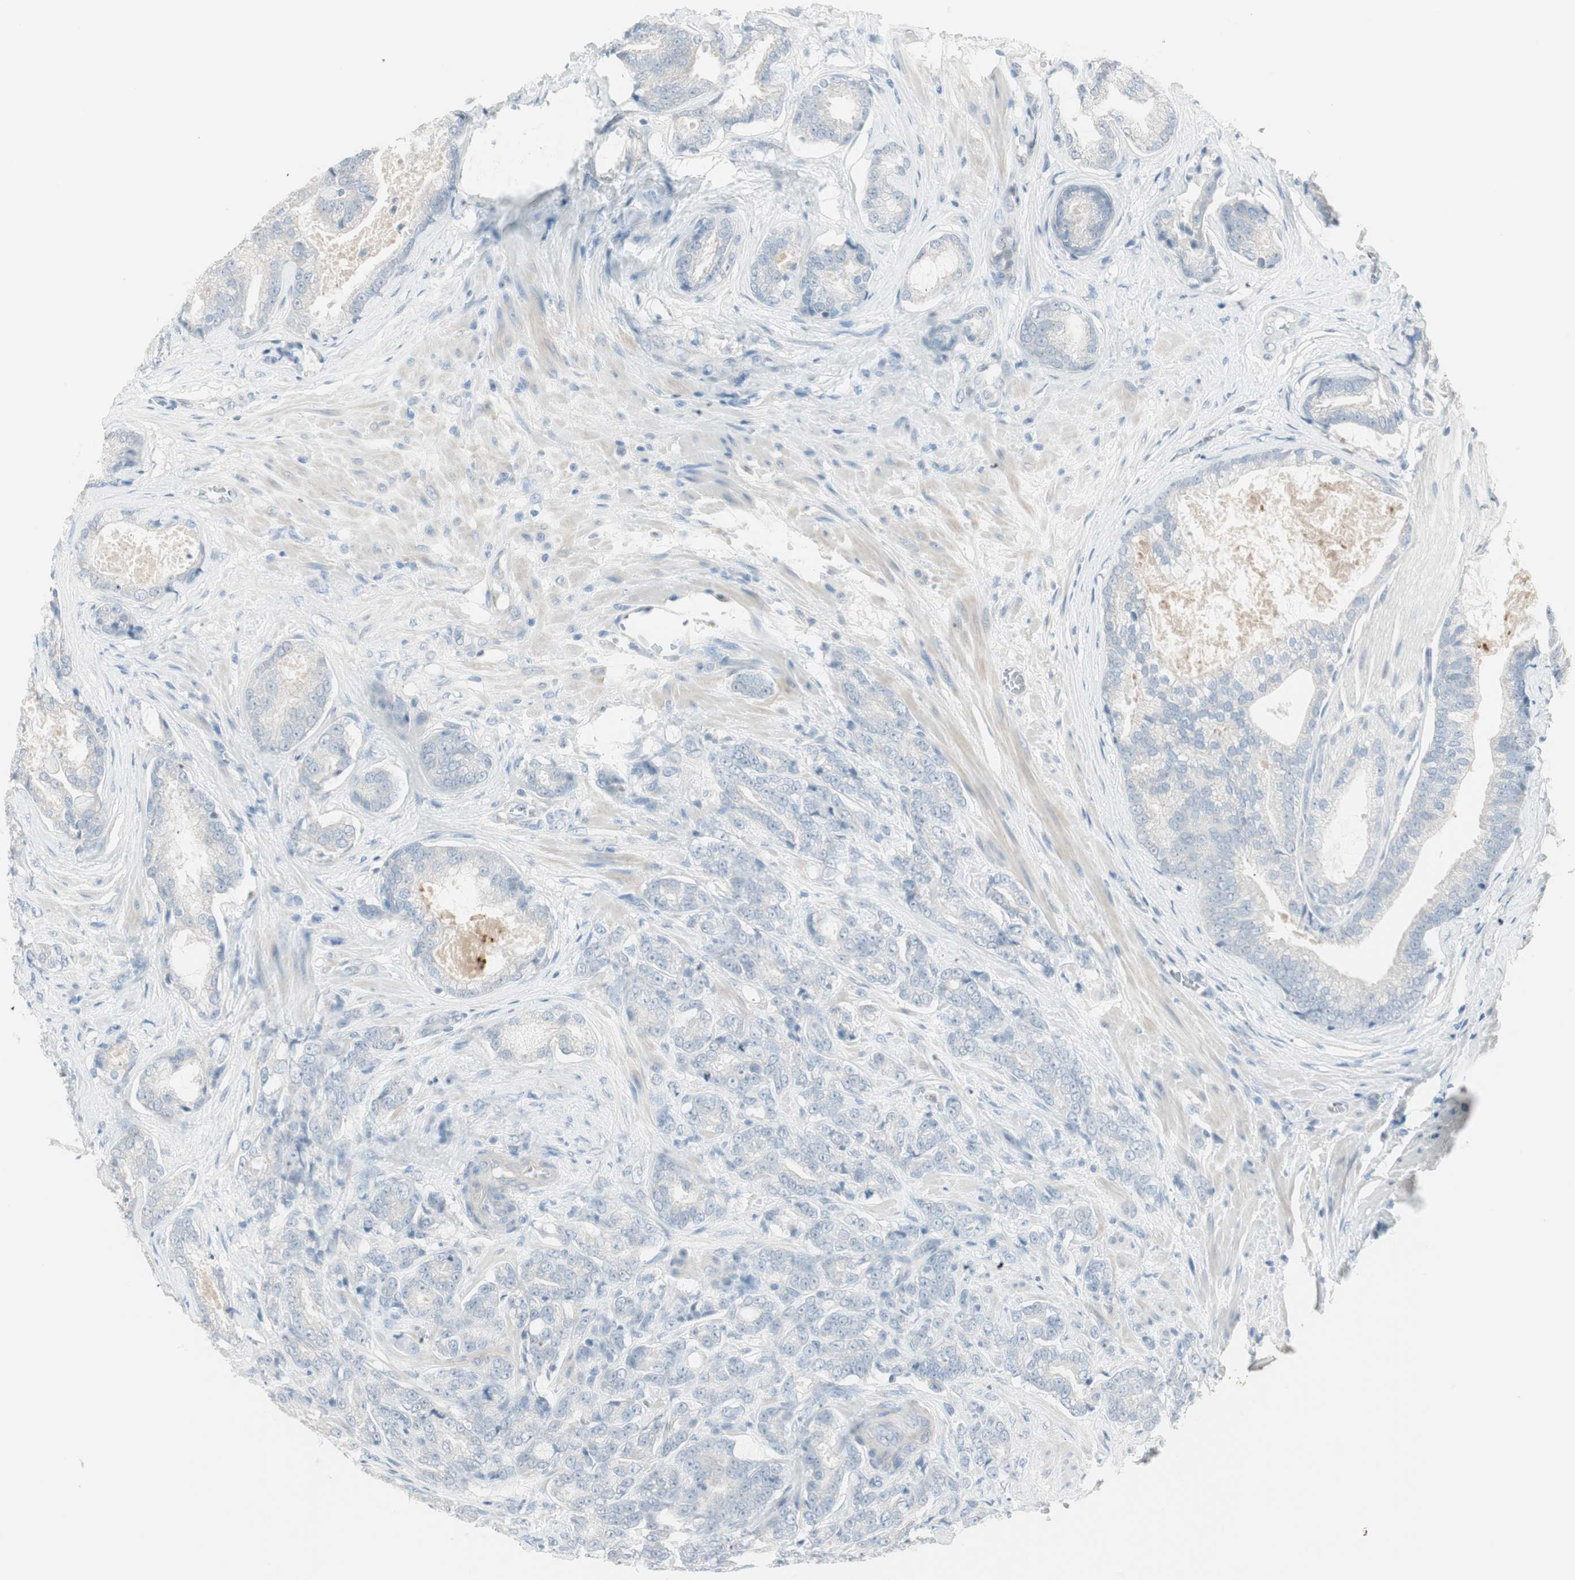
{"staining": {"intensity": "negative", "quantity": "none", "location": "none"}, "tissue": "prostate cancer", "cell_type": "Tumor cells", "image_type": "cancer", "snomed": [{"axis": "morphology", "description": "Adenocarcinoma, Low grade"}, {"axis": "topography", "description": "Prostate"}], "caption": "Tumor cells are negative for brown protein staining in low-grade adenocarcinoma (prostate). The staining is performed using DAB (3,3'-diaminobenzidine) brown chromogen with nuclei counter-stained in using hematoxylin.", "gene": "ITLN2", "patient": {"sex": "male", "age": 58}}